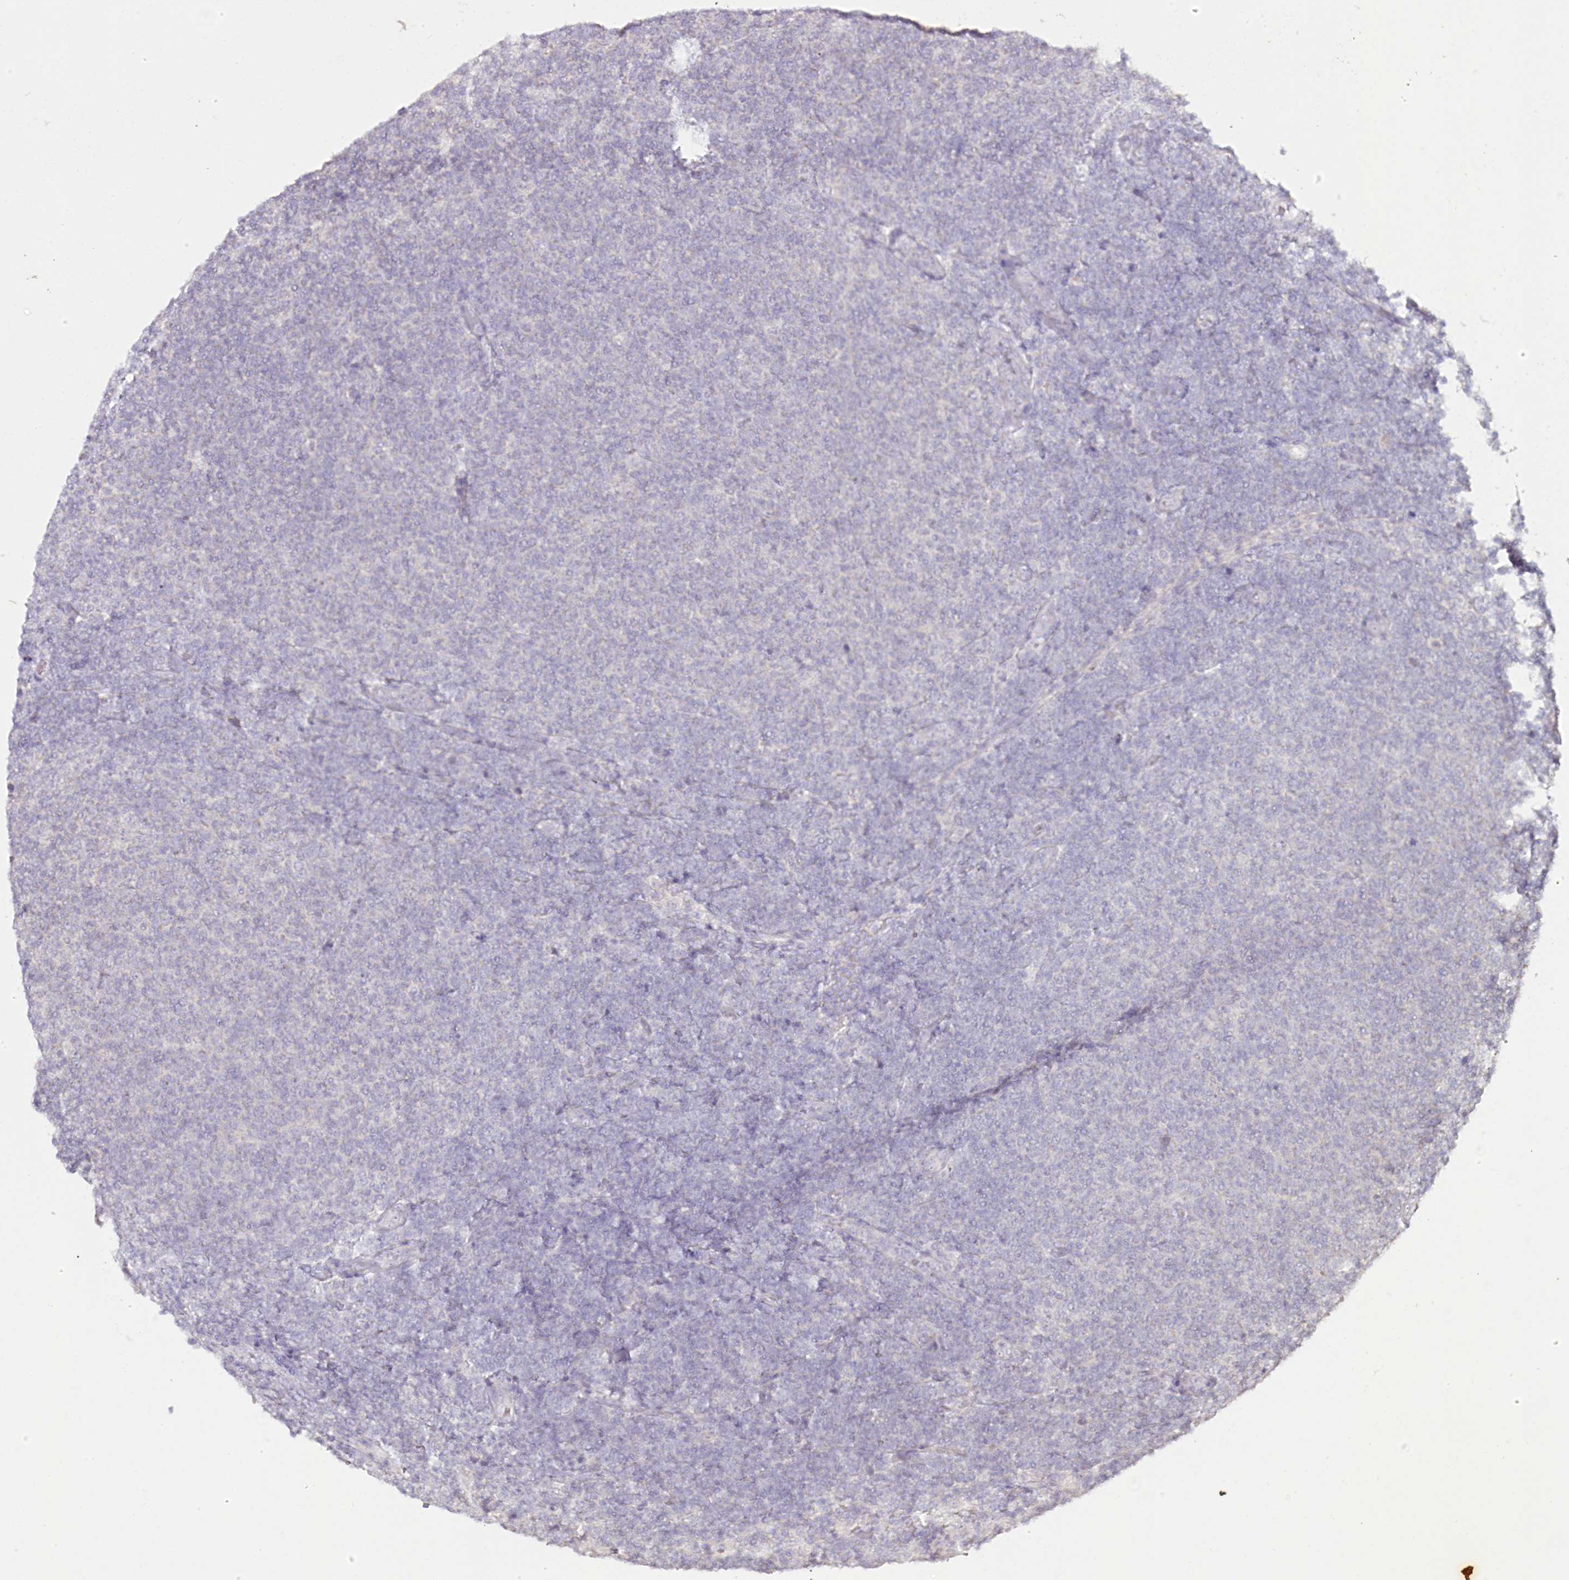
{"staining": {"intensity": "negative", "quantity": "none", "location": "none"}, "tissue": "lymphoma", "cell_type": "Tumor cells", "image_type": "cancer", "snomed": [{"axis": "morphology", "description": "Malignant lymphoma, non-Hodgkin's type, Low grade"}, {"axis": "topography", "description": "Lymph node"}], "caption": "Lymphoma was stained to show a protein in brown. There is no significant expression in tumor cells.", "gene": "ACOX2", "patient": {"sex": "male", "age": 66}}